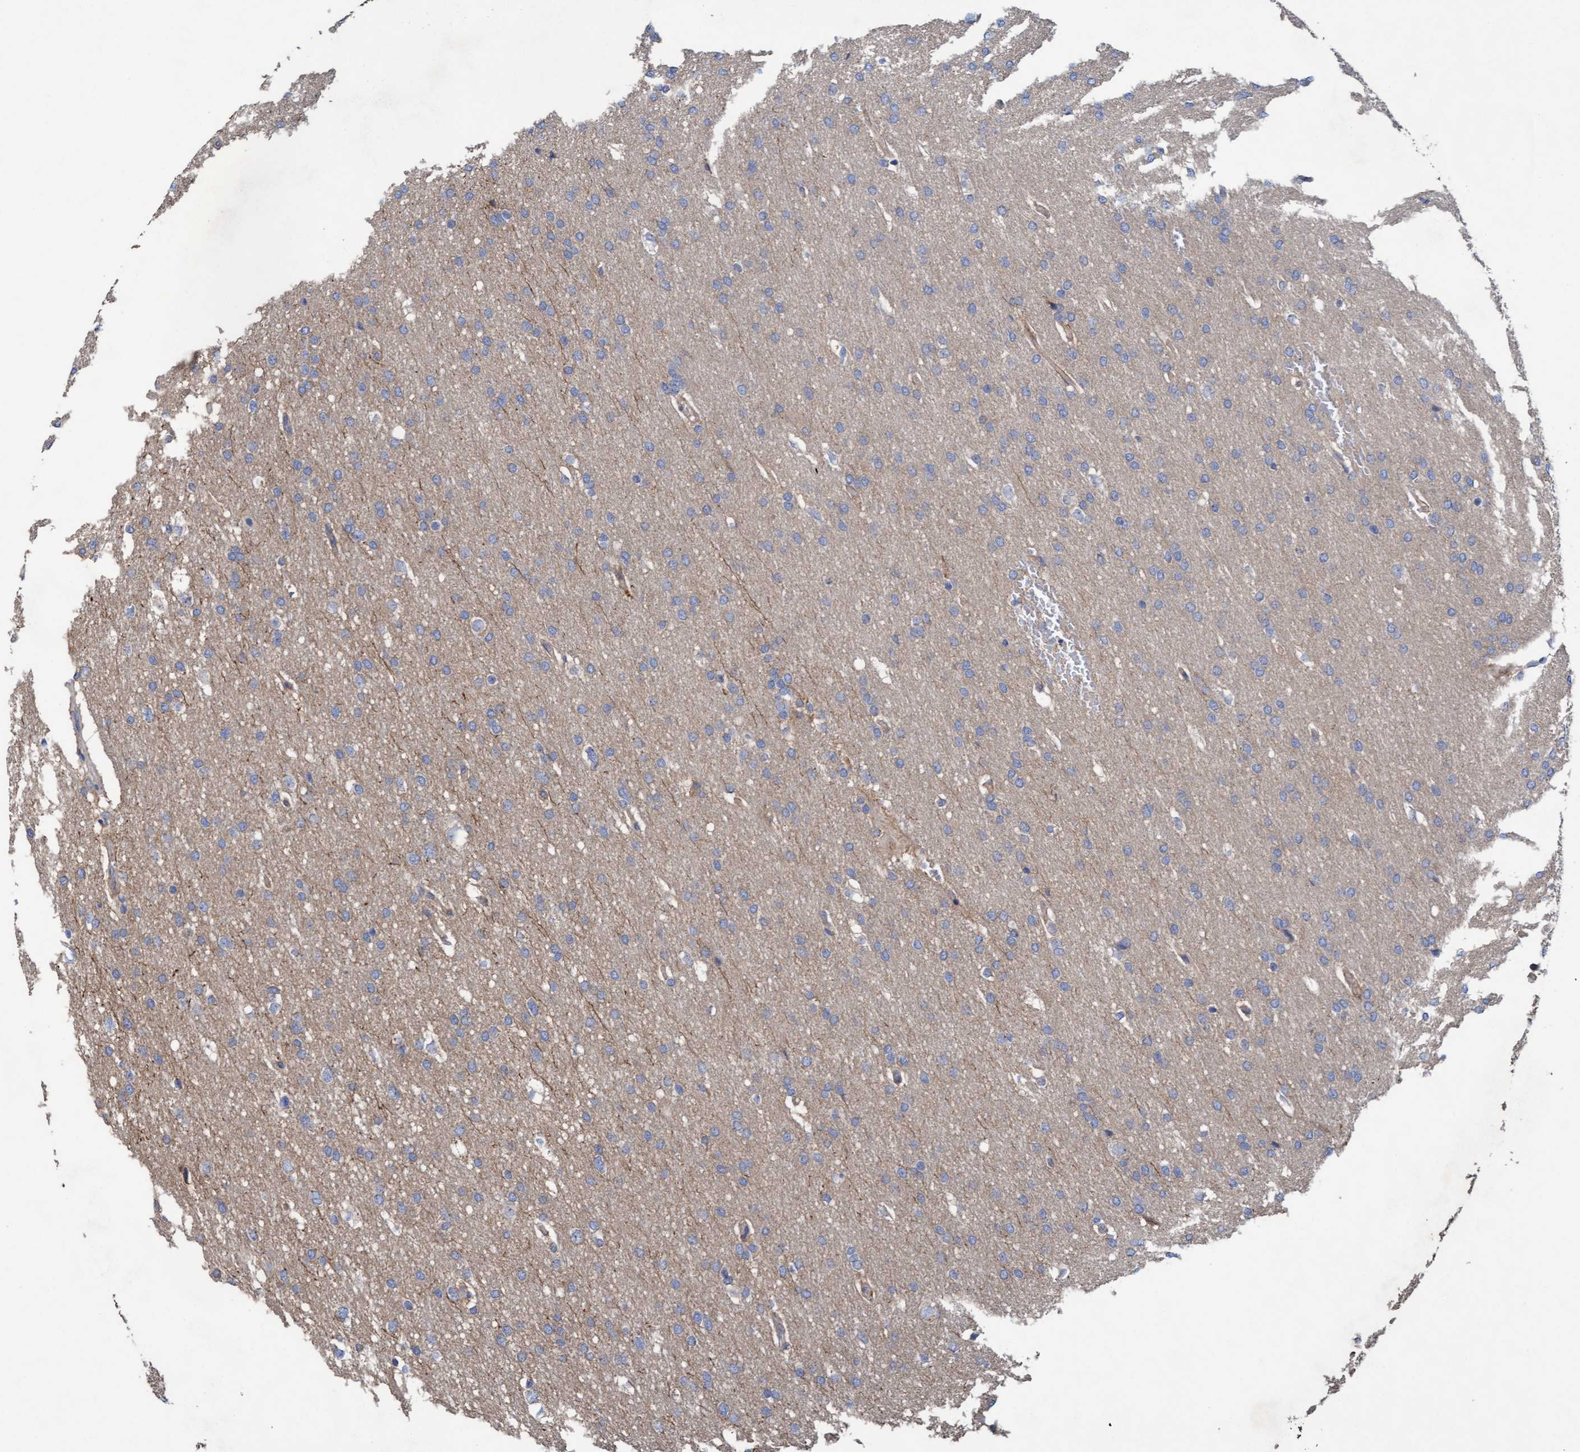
{"staining": {"intensity": "weak", "quantity": "<25%", "location": "cytoplasmic/membranous"}, "tissue": "glioma", "cell_type": "Tumor cells", "image_type": "cancer", "snomed": [{"axis": "morphology", "description": "Glioma, malignant, Low grade"}, {"axis": "topography", "description": "Brain"}], "caption": "High magnification brightfield microscopy of glioma stained with DAB (3,3'-diaminobenzidine) (brown) and counterstained with hematoxylin (blue): tumor cells show no significant staining. (Brightfield microscopy of DAB immunohistochemistry at high magnification).", "gene": "MRPL38", "patient": {"sex": "female", "age": 37}}